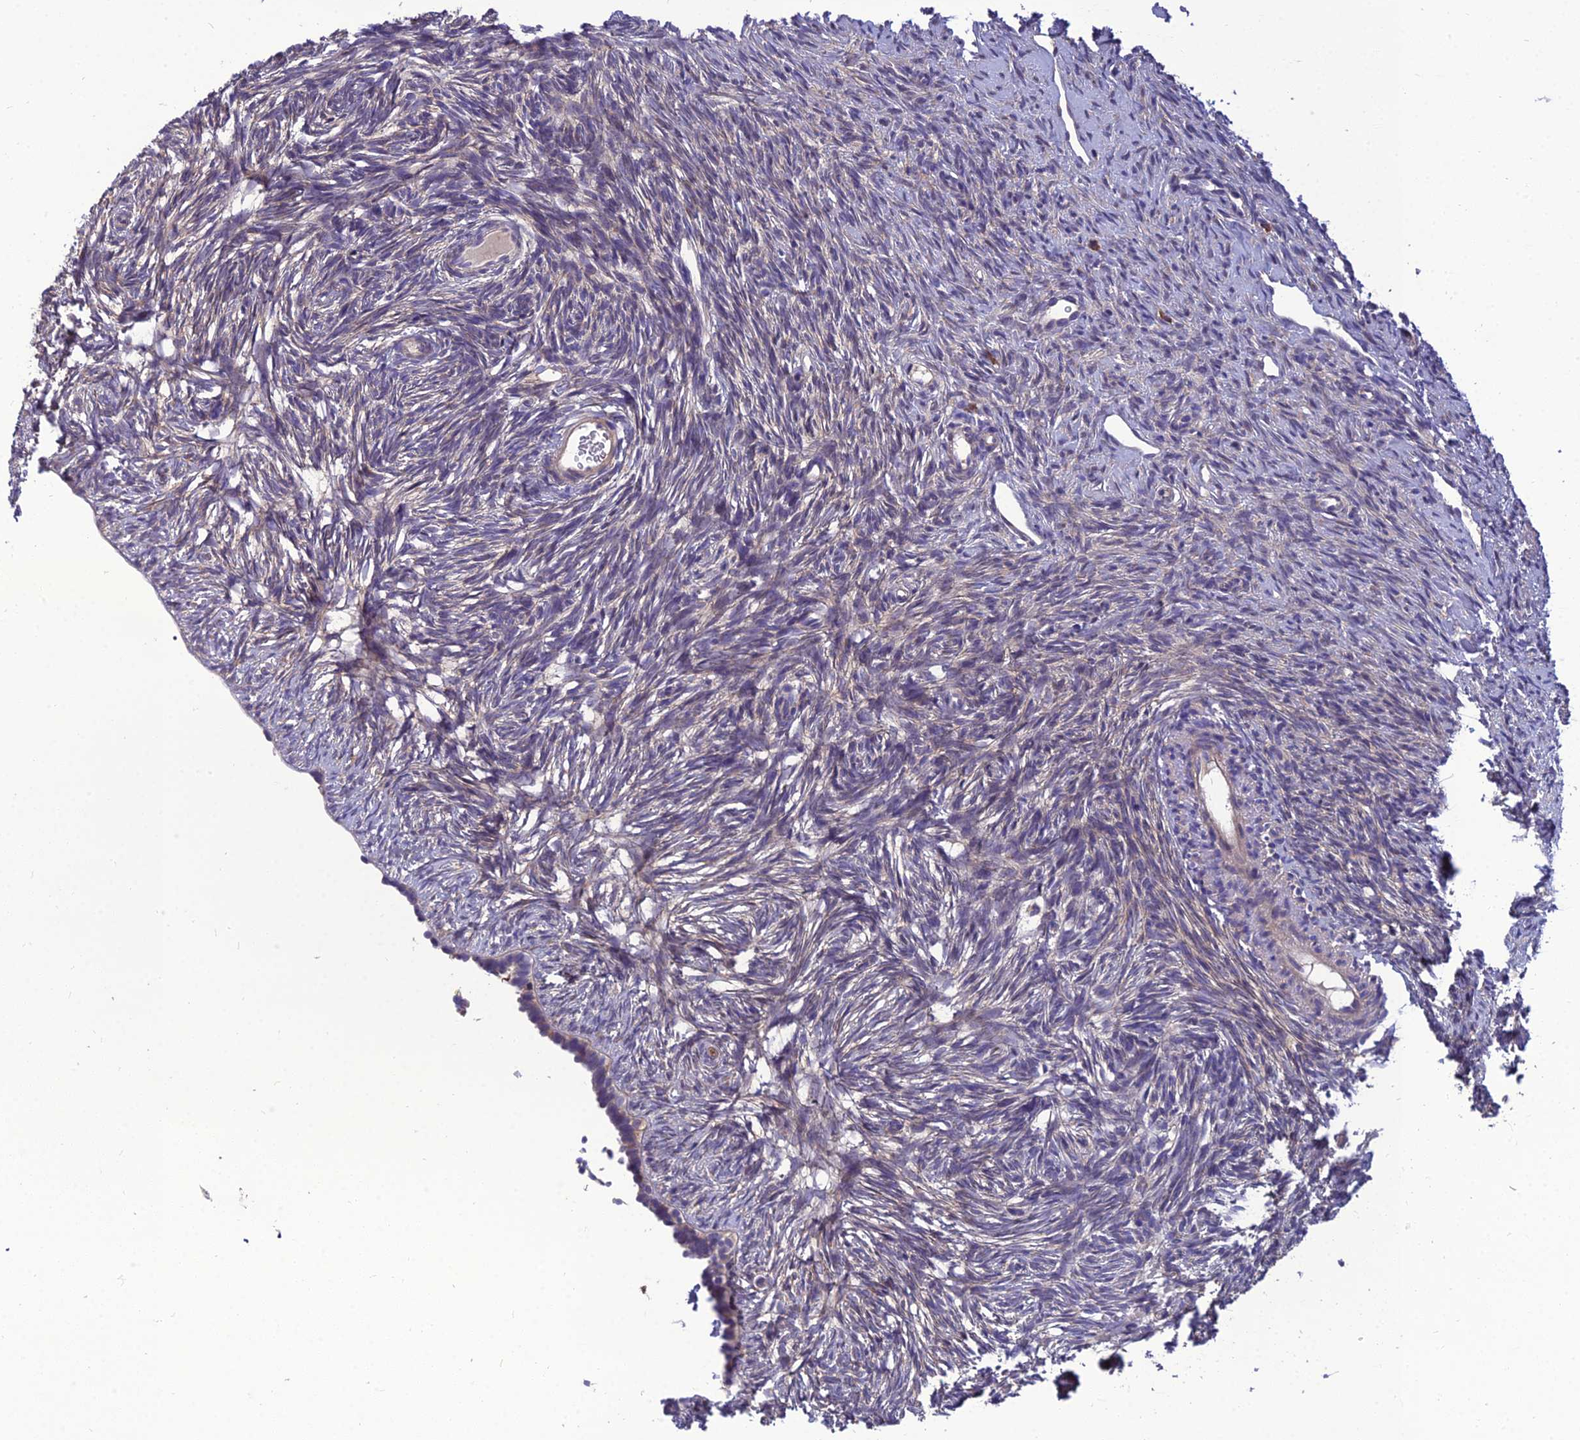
{"staining": {"intensity": "negative", "quantity": "none", "location": "none"}, "tissue": "ovary", "cell_type": "Ovarian stroma cells", "image_type": "normal", "snomed": [{"axis": "morphology", "description": "Normal tissue, NOS"}, {"axis": "topography", "description": "Ovary"}], "caption": "Immunohistochemical staining of benign human ovary exhibits no significant positivity in ovarian stroma cells.", "gene": "UMAD1", "patient": {"sex": "female", "age": 51}}